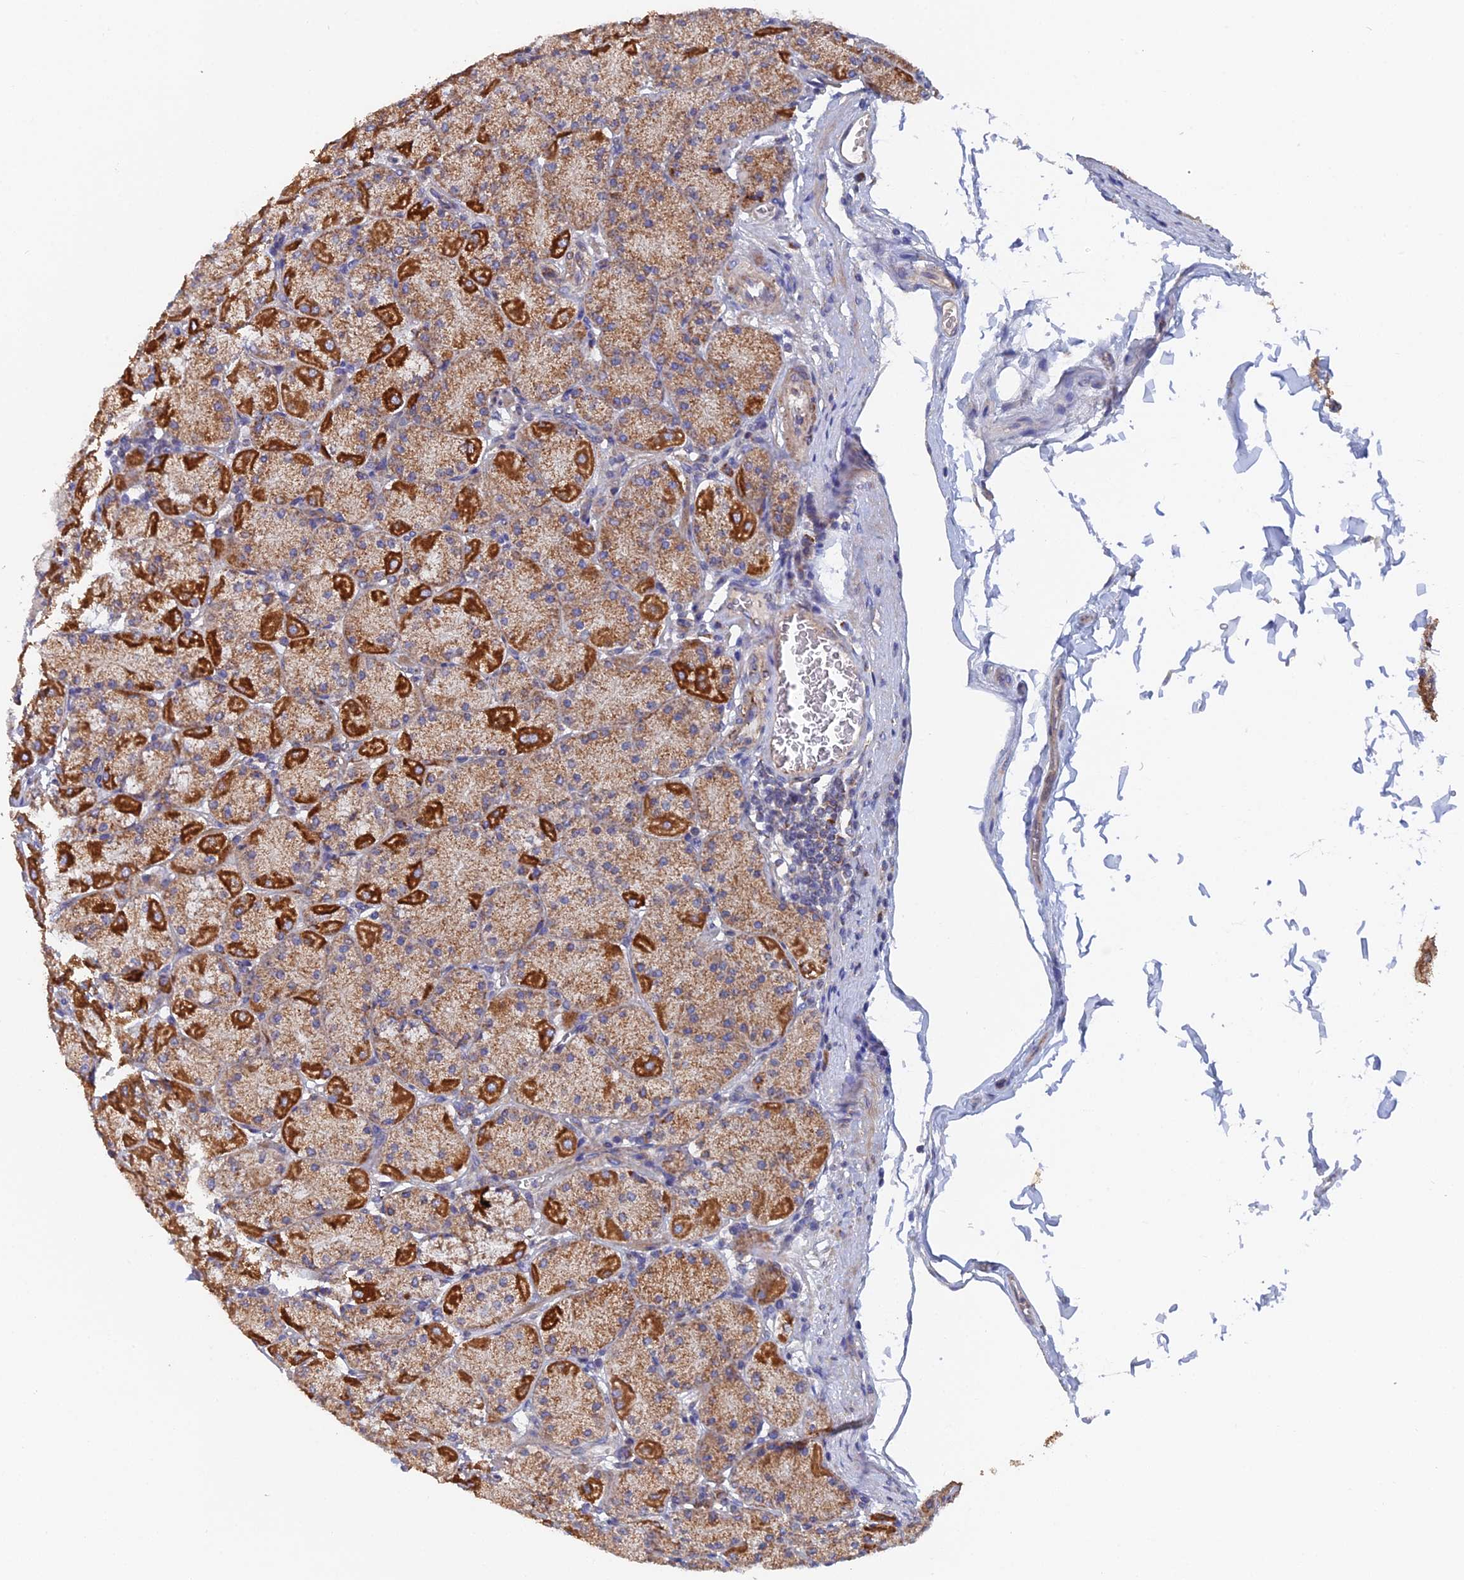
{"staining": {"intensity": "strong", "quantity": "25%-75%", "location": "cytoplasmic/membranous"}, "tissue": "stomach", "cell_type": "Glandular cells", "image_type": "normal", "snomed": [{"axis": "morphology", "description": "Normal tissue, NOS"}, {"axis": "topography", "description": "Stomach, upper"}], "caption": "Immunohistochemical staining of normal human stomach reveals 25%-75% levels of strong cytoplasmic/membranous protein expression in about 25%-75% of glandular cells. The staining was performed using DAB (3,3'-diaminobenzidine) to visualize the protein expression in brown, while the nuclei were stained in blue with hematoxylin (Magnification: 20x).", "gene": "ECSIT", "patient": {"sex": "female", "age": 56}}